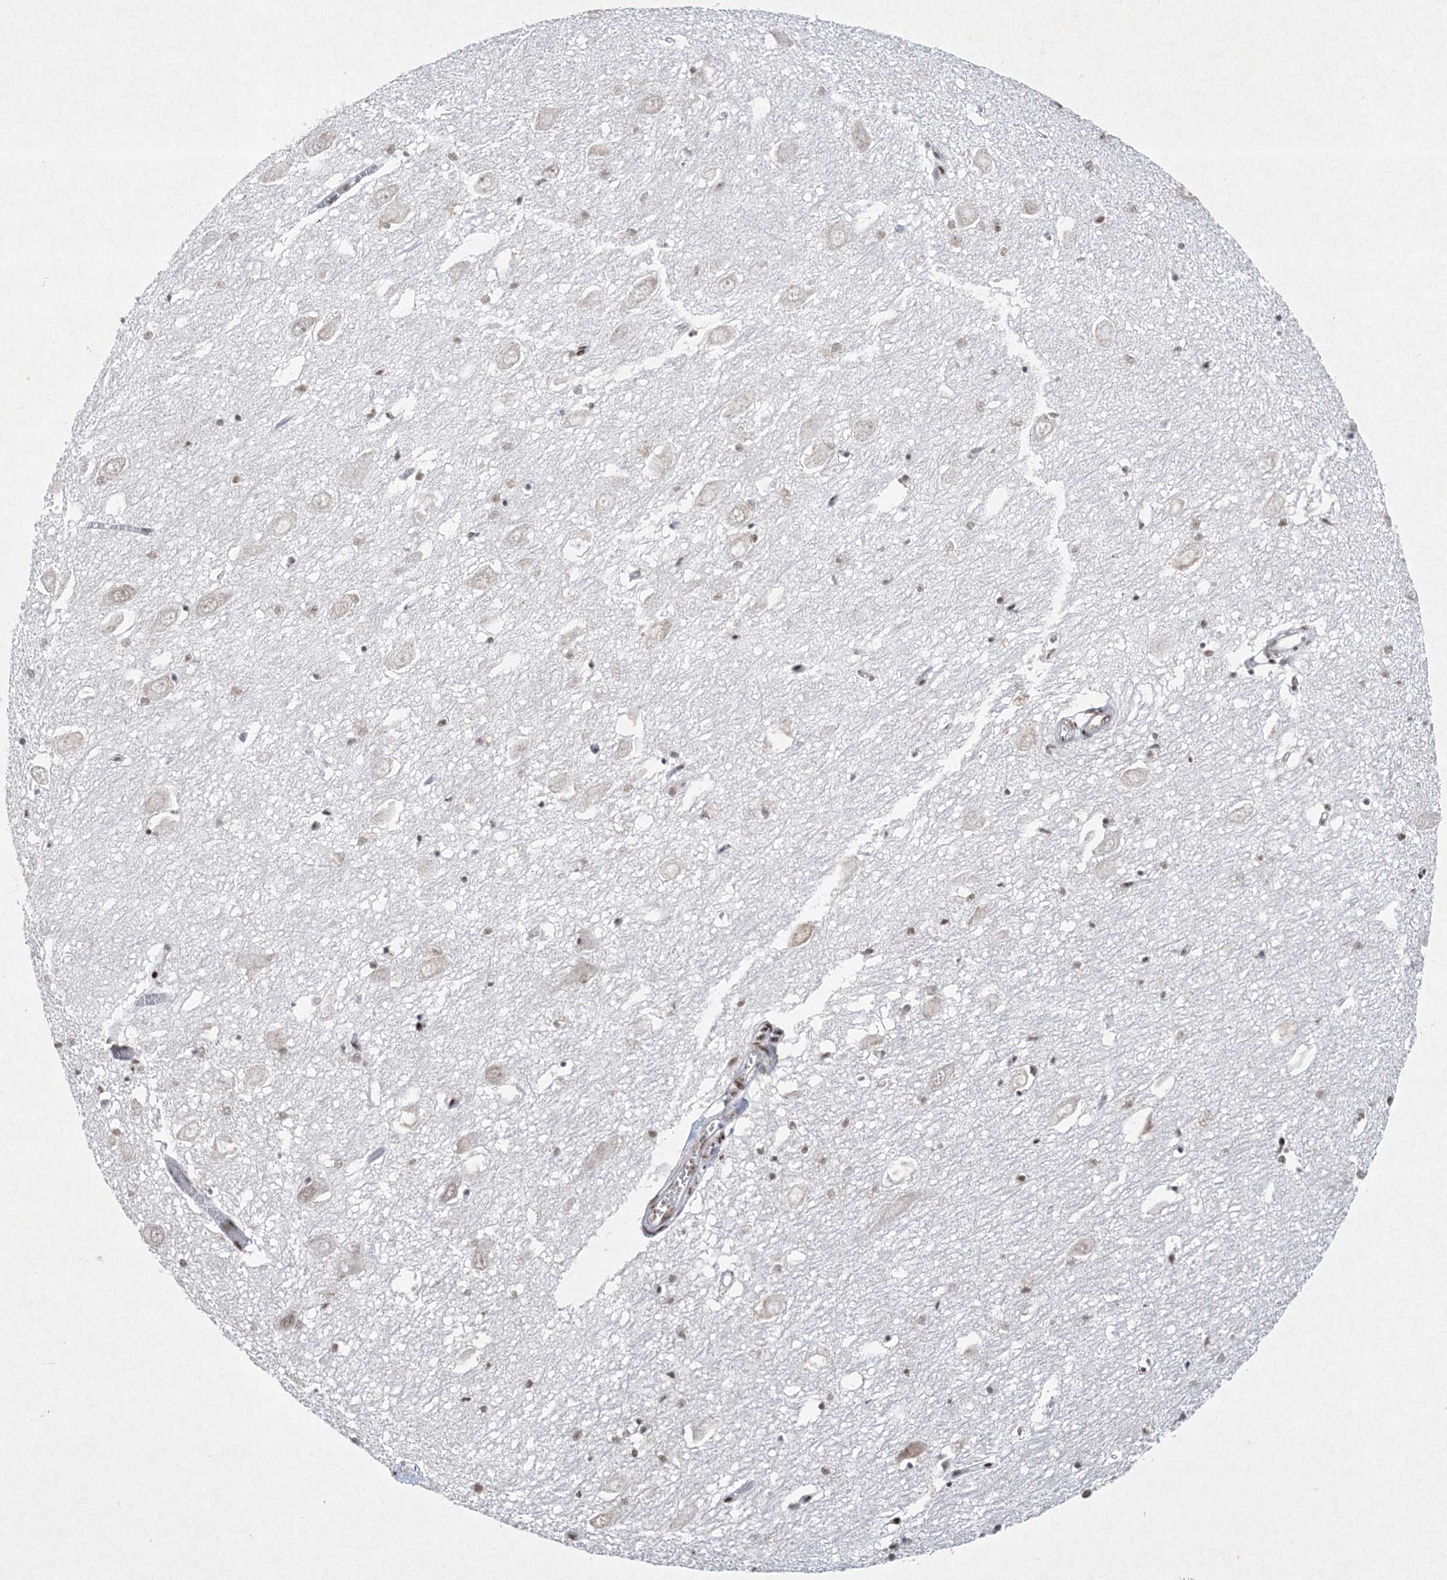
{"staining": {"intensity": "moderate", "quantity": "25%-75%", "location": "nuclear"}, "tissue": "hippocampus", "cell_type": "Glial cells", "image_type": "normal", "snomed": [{"axis": "morphology", "description": "Normal tissue, NOS"}, {"axis": "topography", "description": "Hippocampus"}], "caption": "High-magnification brightfield microscopy of benign hippocampus stained with DAB (brown) and counterstained with hematoxylin (blue). glial cells exhibit moderate nuclear staining is present in approximately25%-75% of cells.", "gene": "PKNOX2", "patient": {"sex": "female", "age": 64}}